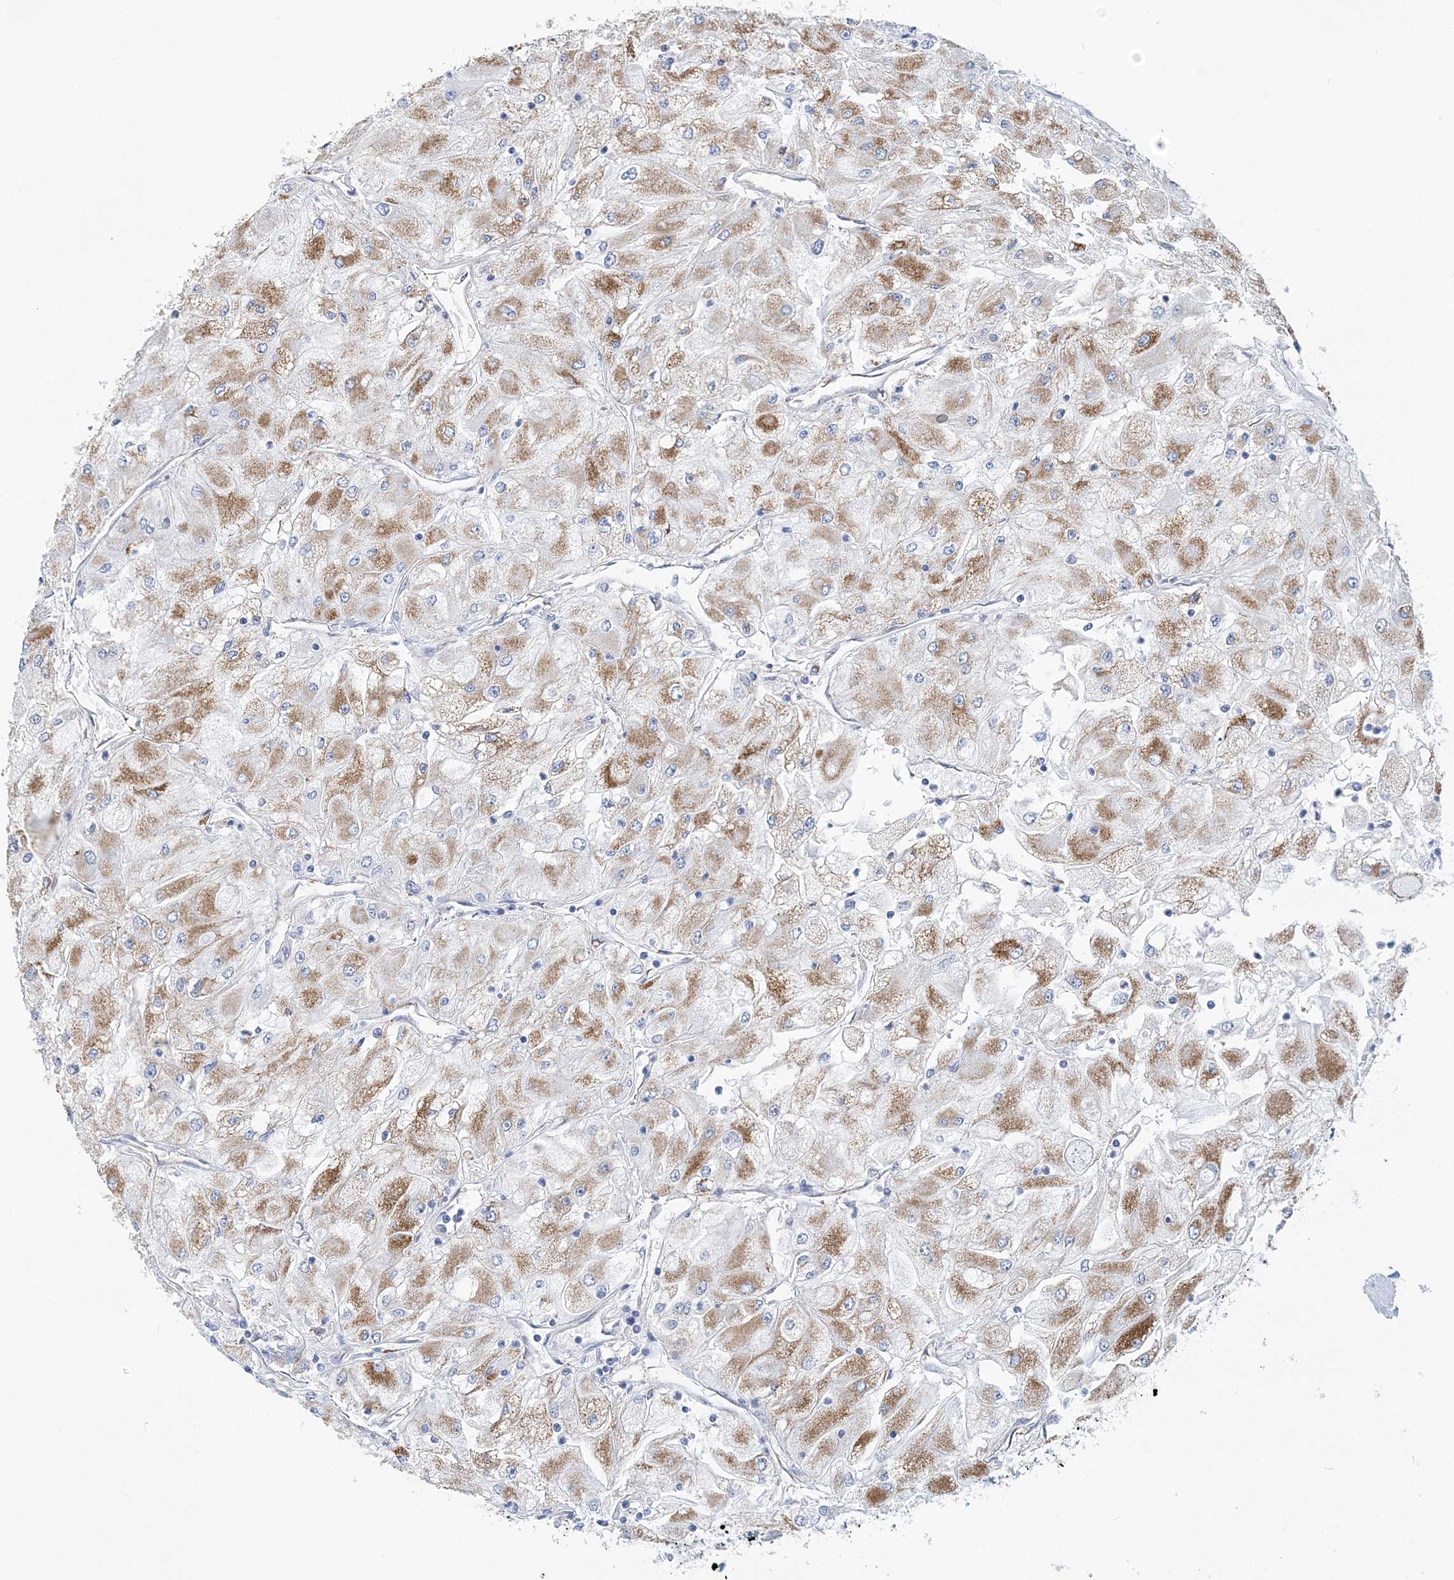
{"staining": {"intensity": "moderate", "quantity": ">75%", "location": "cytoplasmic/membranous"}, "tissue": "renal cancer", "cell_type": "Tumor cells", "image_type": "cancer", "snomed": [{"axis": "morphology", "description": "Adenocarcinoma, NOS"}, {"axis": "topography", "description": "Kidney"}], "caption": "Protein expression analysis of human renal cancer (adenocarcinoma) reveals moderate cytoplasmic/membranous positivity in approximately >75% of tumor cells.", "gene": "NKX6-1", "patient": {"sex": "male", "age": 80}}